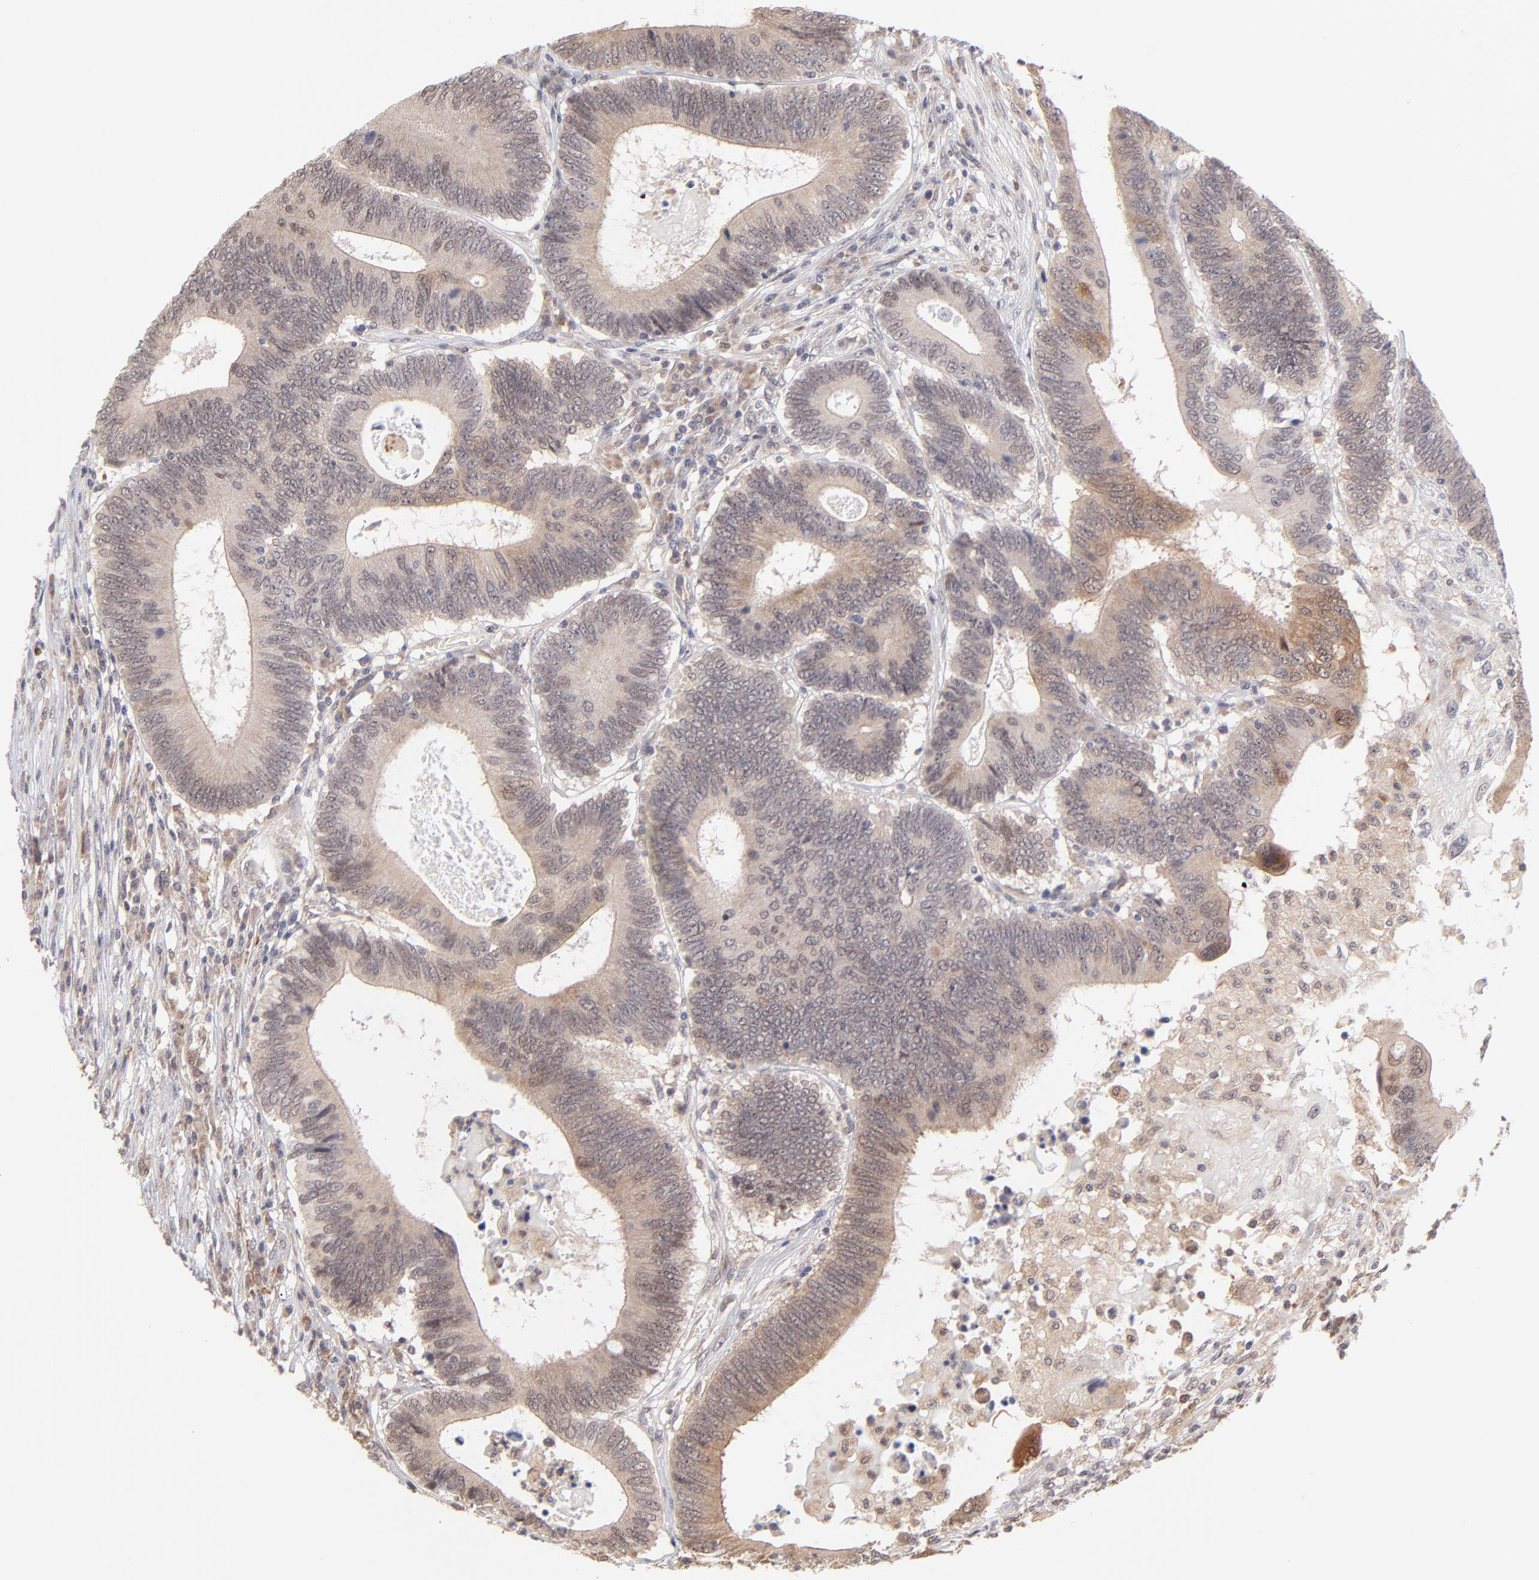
{"staining": {"intensity": "weak", "quantity": "<25%", "location": "cytoplasmic/membranous"}, "tissue": "colorectal cancer", "cell_type": "Tumor cells", "image_type": "cancer", "snomed": [{"axis": "morphology", "description": "Adenocarcinoma, NOS"}, {"axis": "topography", "description": "Colon"}], "caption": "The image reveals no staining of tumor cells in colorectal cancer. (Stains: DAB (3,3'-diaminobenzidine) immunohistochemistry with hematoxylin counter stain, Microscopy: brightfield microscopy at high magnification).", "gene": "OAS1", "patient": {"sex": "female", "age": 78}}